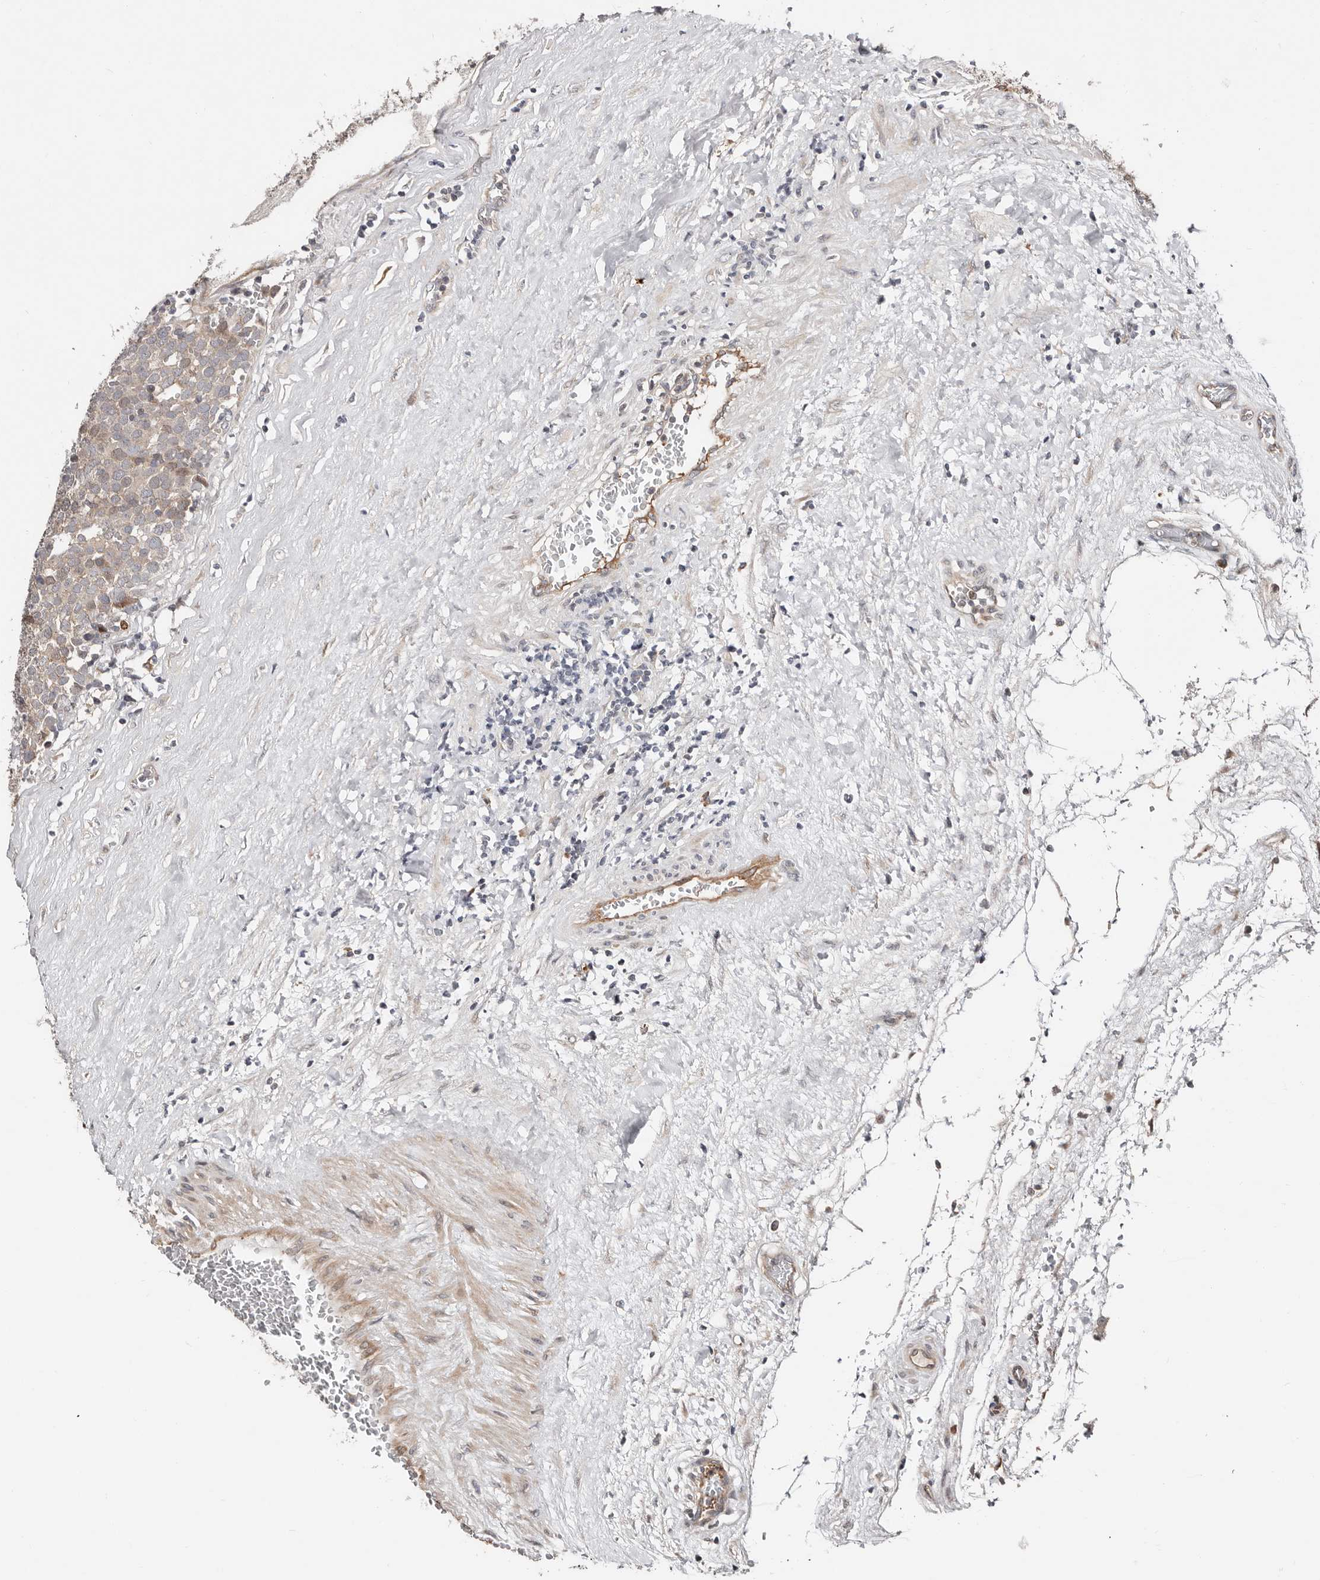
{"staining": {"intensity": "weak", "quantity": "<25%", "location": "cytoplasmic/membranous"}, "tissue": "testis cancer", "cell_type": "Tumor cells", "image_type": "cancer", "snomed": [{"axis": "morphology", "description": "Seminoma, NOS"}, {"axis": "topography", "description": "Testis"}], "caption": "A photomicrograph of seminoma (testis) stained for a protein exhibits no brown staining in tumor cells.", "gene": "SMYD4", "patient": {"sex": "male", "age": 71}}